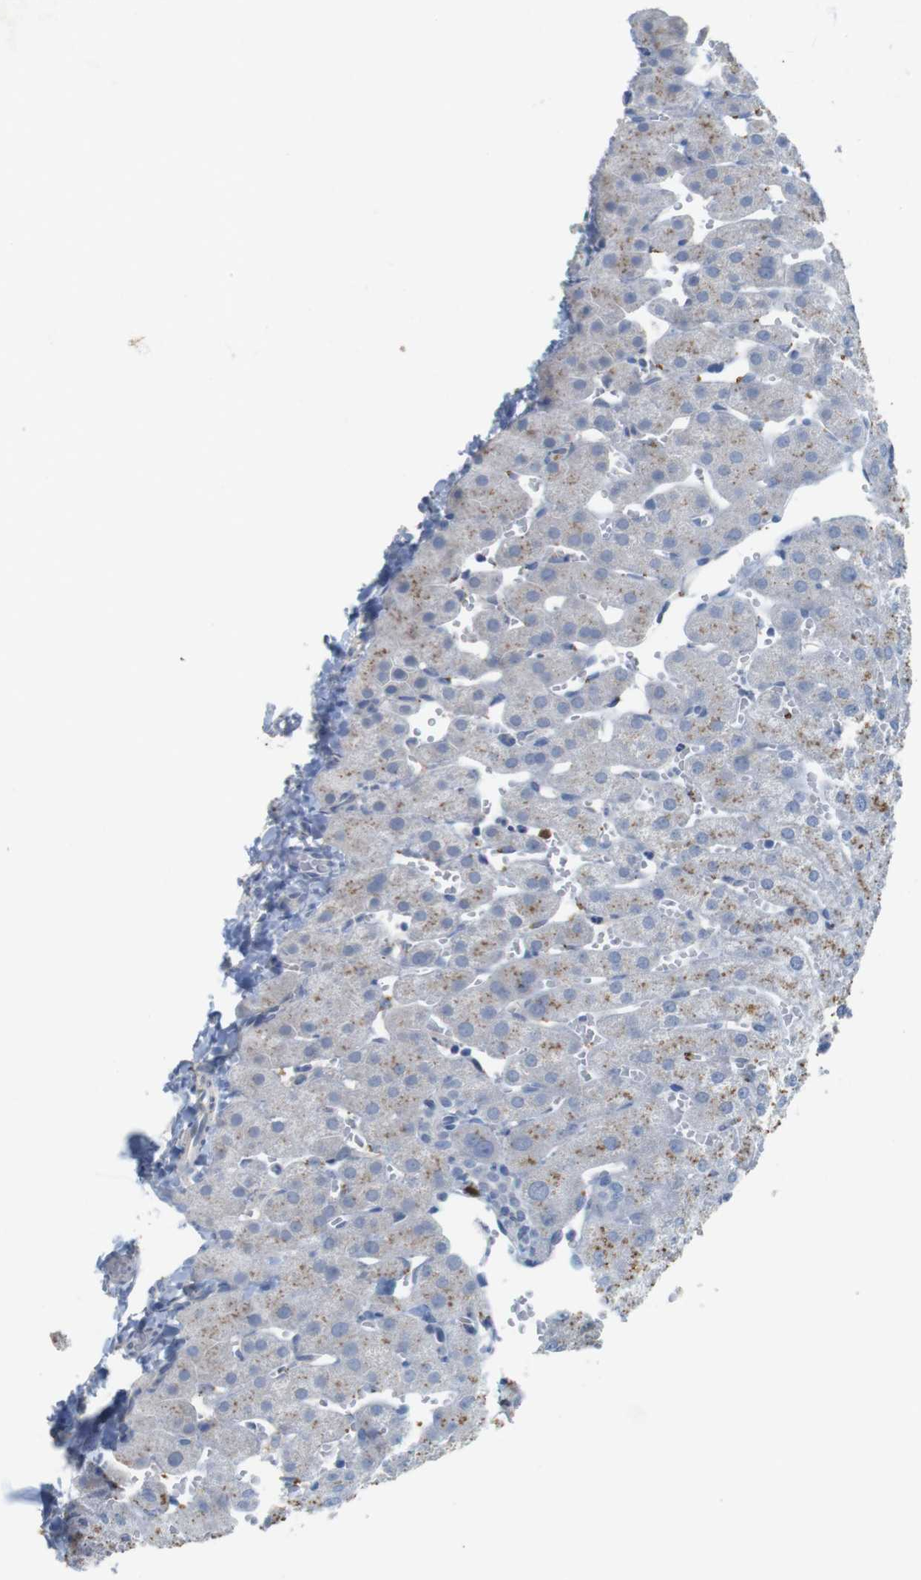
{"staining": {"intensity": "negative", "quantity": "none", "location": "none"}, "tissue": "liver", "cell_type": "Cholangiocytes", "image_type": "normal", "snomed": [{"axis": "morphology", "description": "Normal tissue, NOS"}, {"axis": "morphology", "description": "Fibrosis, NOS"}, {"axis": "topography", "description": "Liver"}], "caption": "A photomicrograph of liver stained for a protein shows no brown staining in cholangiocytes. The staining is performed using DAB (3,3'-diaminobenzidine) brown chromogen with nuclei counter-stained in using hematoxylin.", "gene": "KPNA2", "patient": {"sex": "female", "age": 29}}